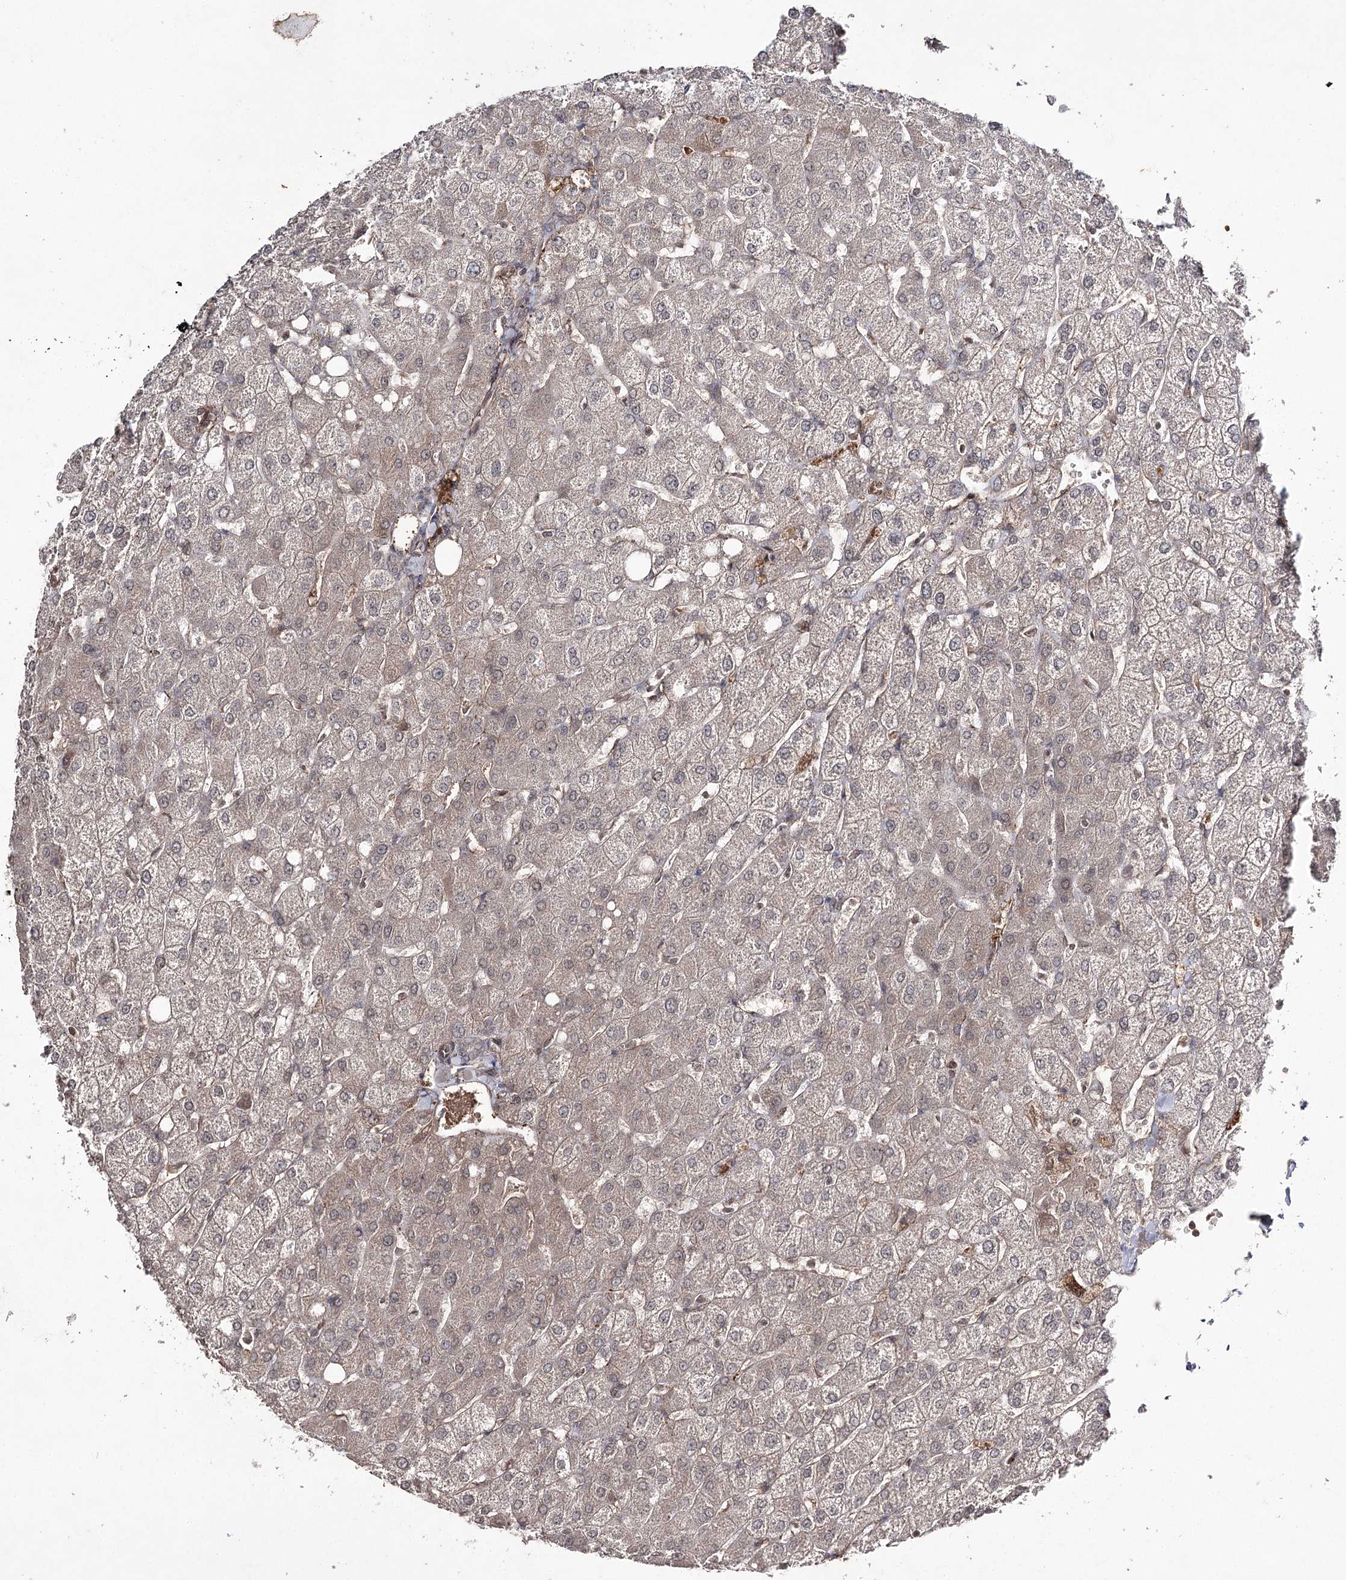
{"staining": {"intensity": "negative", "quantity": "none", "location": "none"}, "tissue": "liver", "cell_type": "Cholangiocytes", "image_type": "normal", "snomed": [{"axis": "morphology", "description": "Normal tissue, NOS"}, {"axis": "topography", "description": "Liver"}], "caption": "This is a histopathology image of immunohistochemistry staining of benign liver, which shows no staining in cholangiocytes. The staining was performed using DAB to visualize the protein expression in brown, while the nuclei were stained in blue with hematoxylin (Magnification: 20x).", "gene": "SYNGR3", "patient": {"sex": "female", "age": 54}}